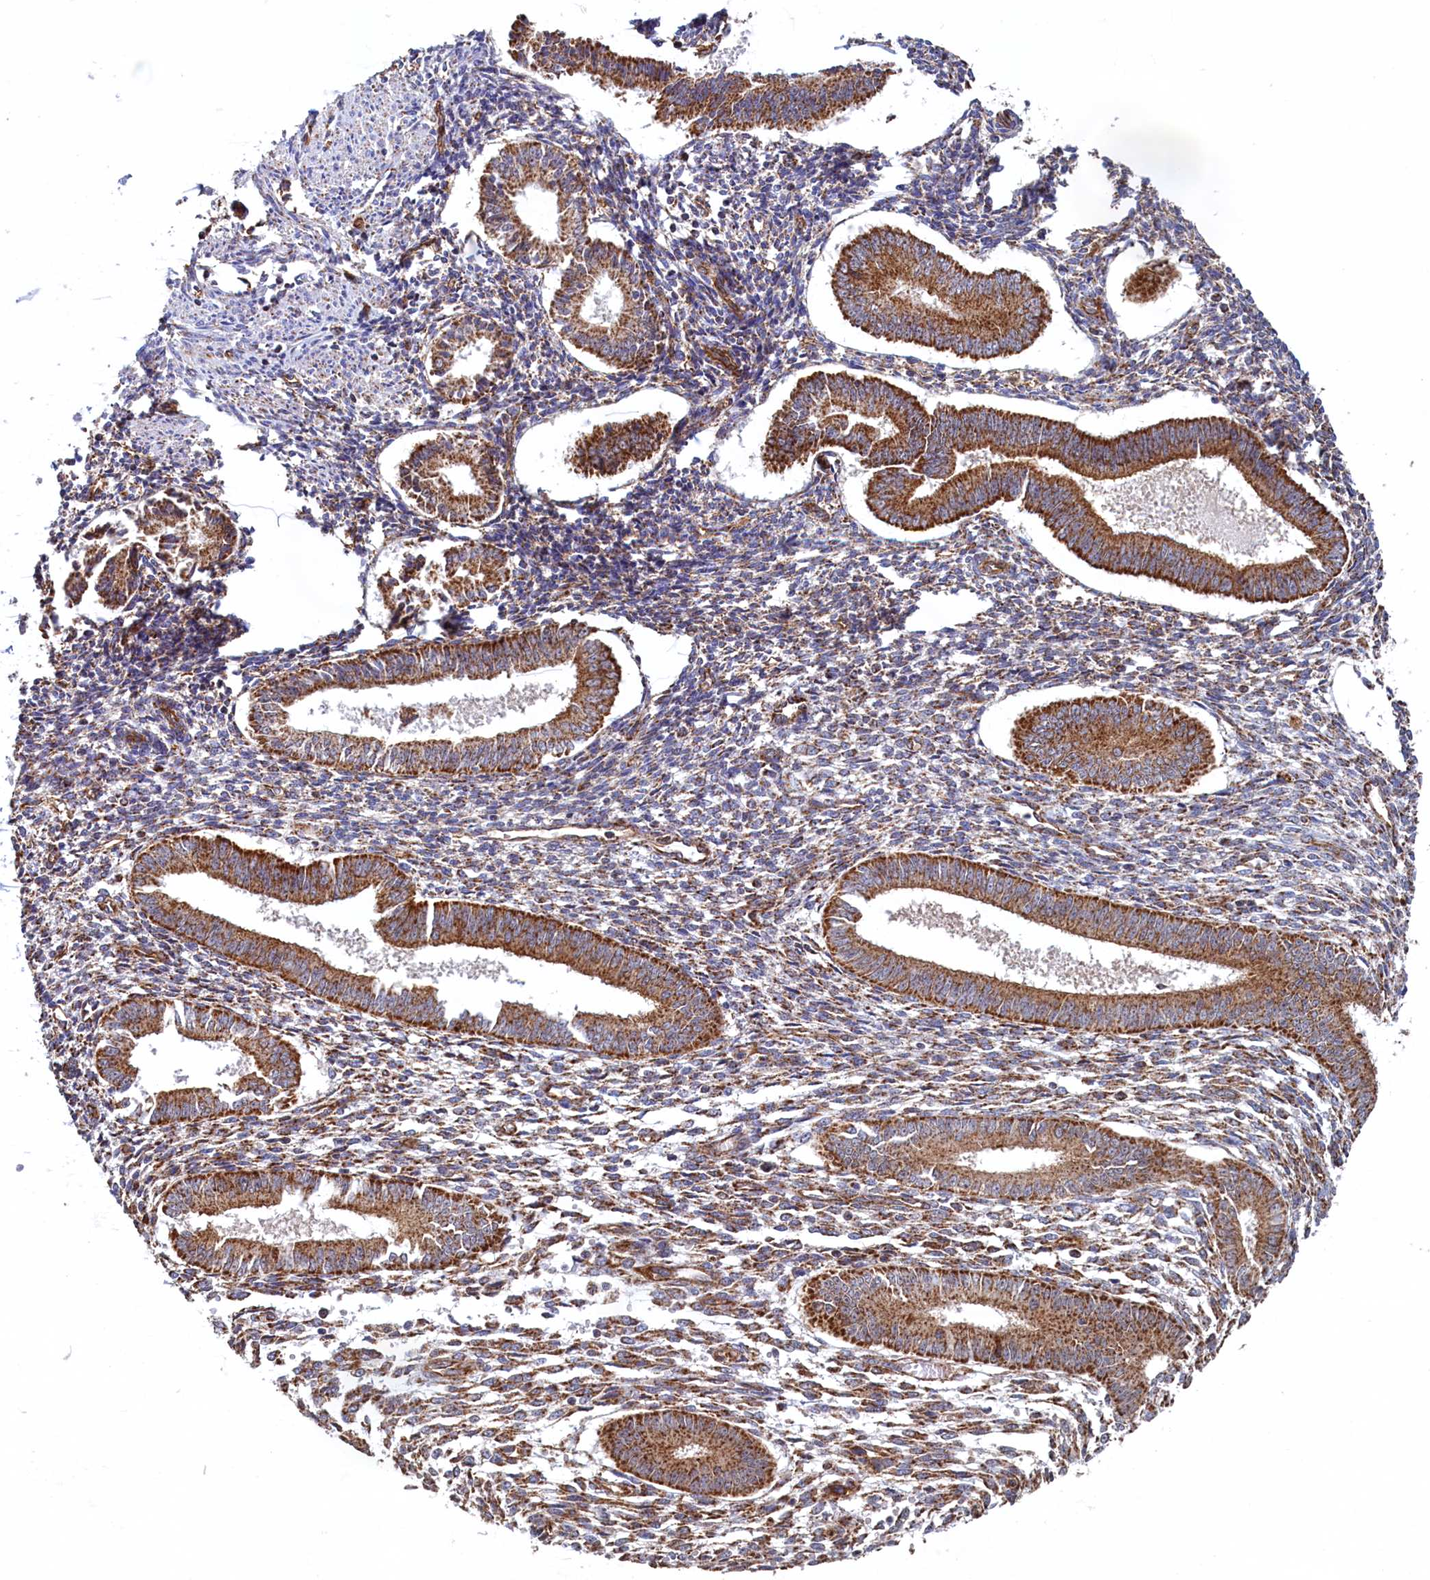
{"staining": {"intensity": "moderate", "quantity": "25%-75%", "location": "cytoplasmic/membranous"}, "tissue": "endometrium", "cell_type": "Cells in endometrial stroma", "image_type": "normal", "snomed": [{"axis": "morphology", "description": "Normal tissue, NOS"}, {"axis": "topography", "description": "Uterus"}, {"axis": "topography", "description": "Endometrium"}], "caption": "Brown immunohistochemical staining in benign human endometrium demonstrates moderate cytoplasmic/membranous expression in about 25%-75% of cells in endometrial stroma. Using DAB (3,3'-diaminobenzidine) (brown) and hematoxylin (blue) stains, captured at high magnification using brightfield microscopy.", "gene": "UBE3B", "patient": {"sex": "female", "age": 48}}